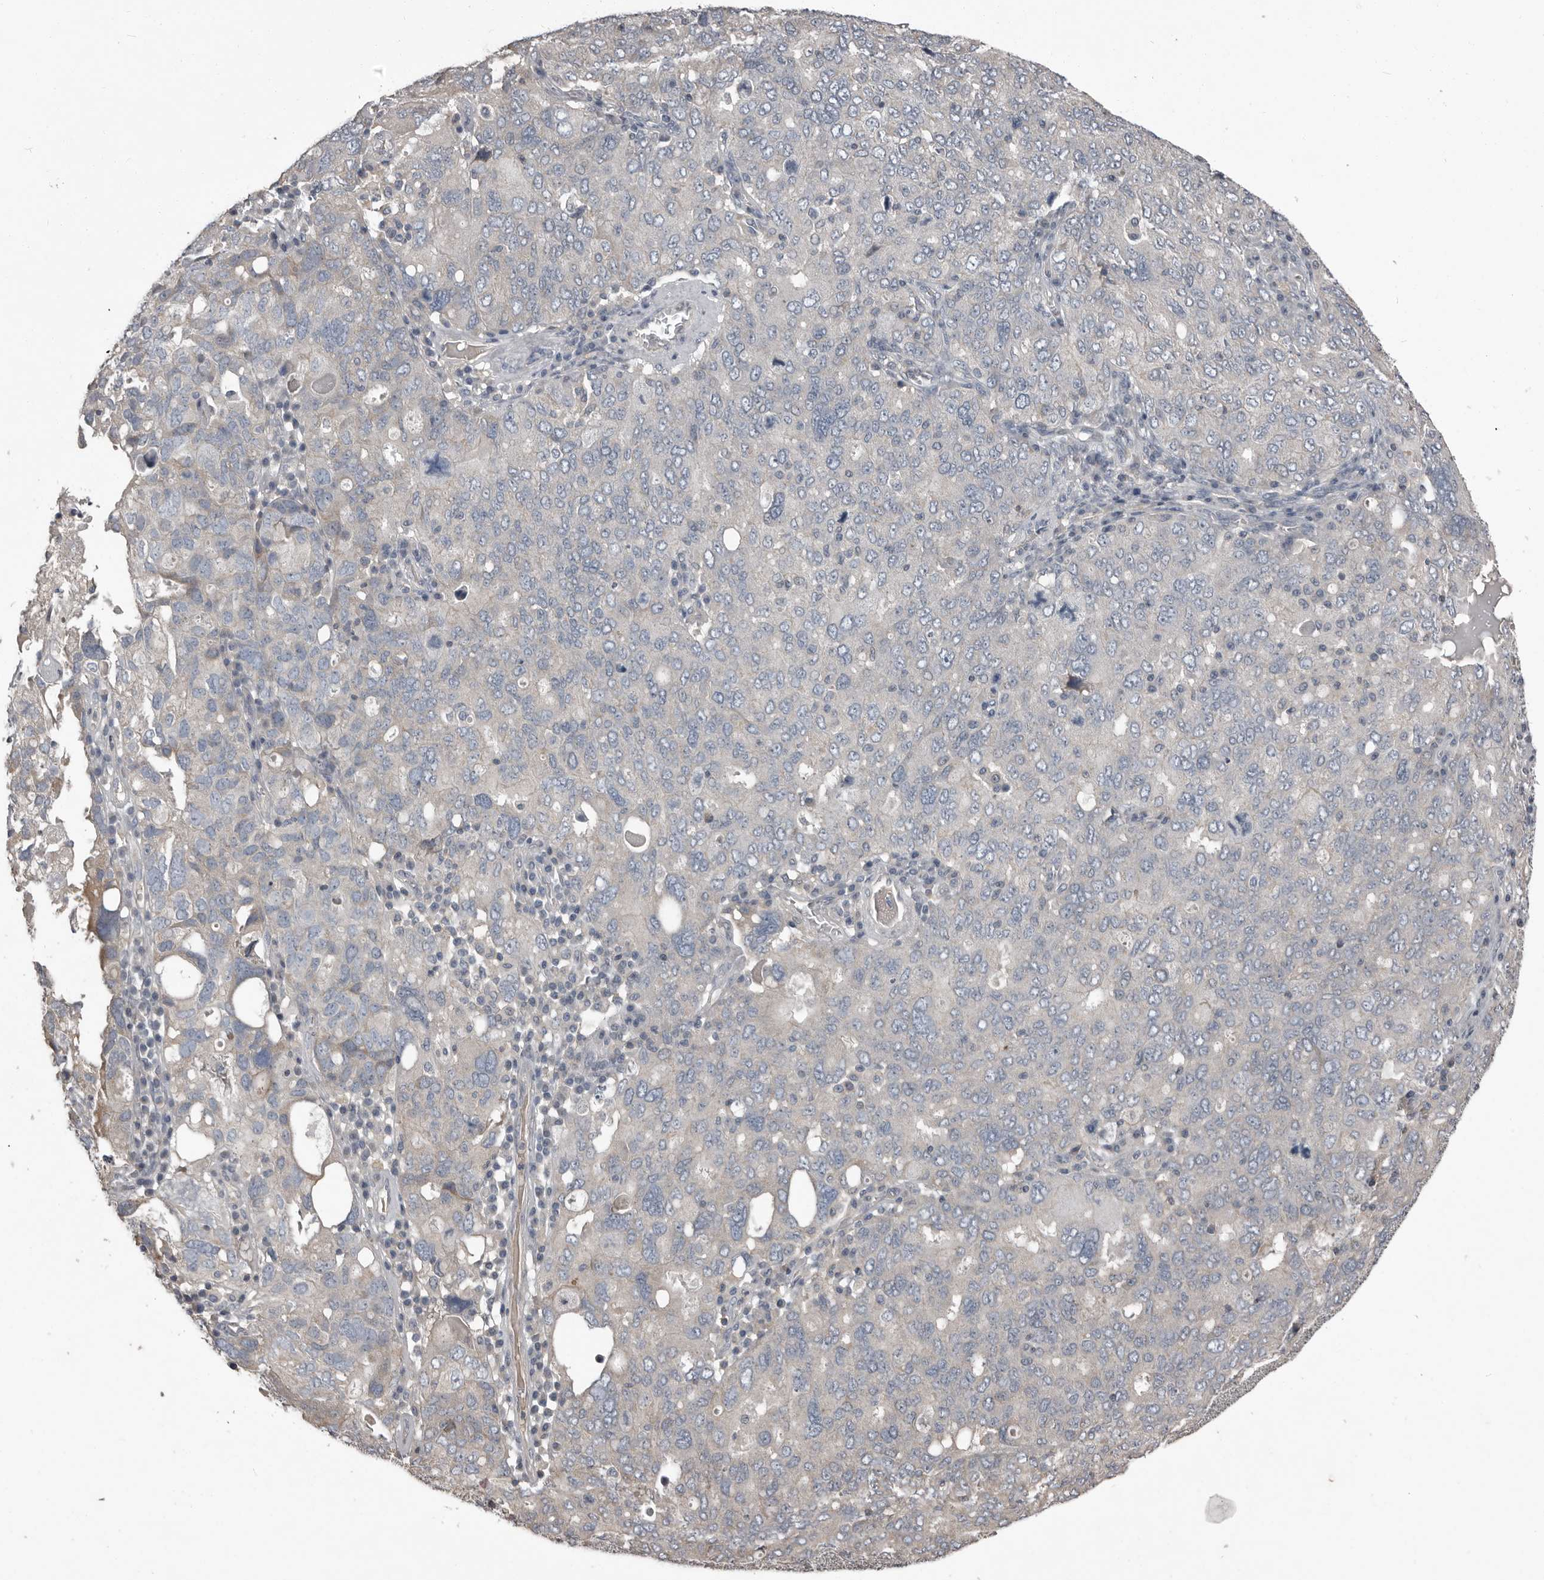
{"staining": {"intensity": "negative", "quantity": "none", "location": "none"}, "tissue": "ovarian cancer", "cell_type": "Tumor cells", "image_type": "cancer", "snomed": [{"axis": "morphology", "description": "Carcinoma, endometroid"}, {"axis": "topography", "description": "Ovary"}], "caption": "Protein analysis of ovarian endometroid carcinoma reveals no significant expression in tumor cells.", "gene": "CA6", "patient": {"sex": "female", "age": 62}}